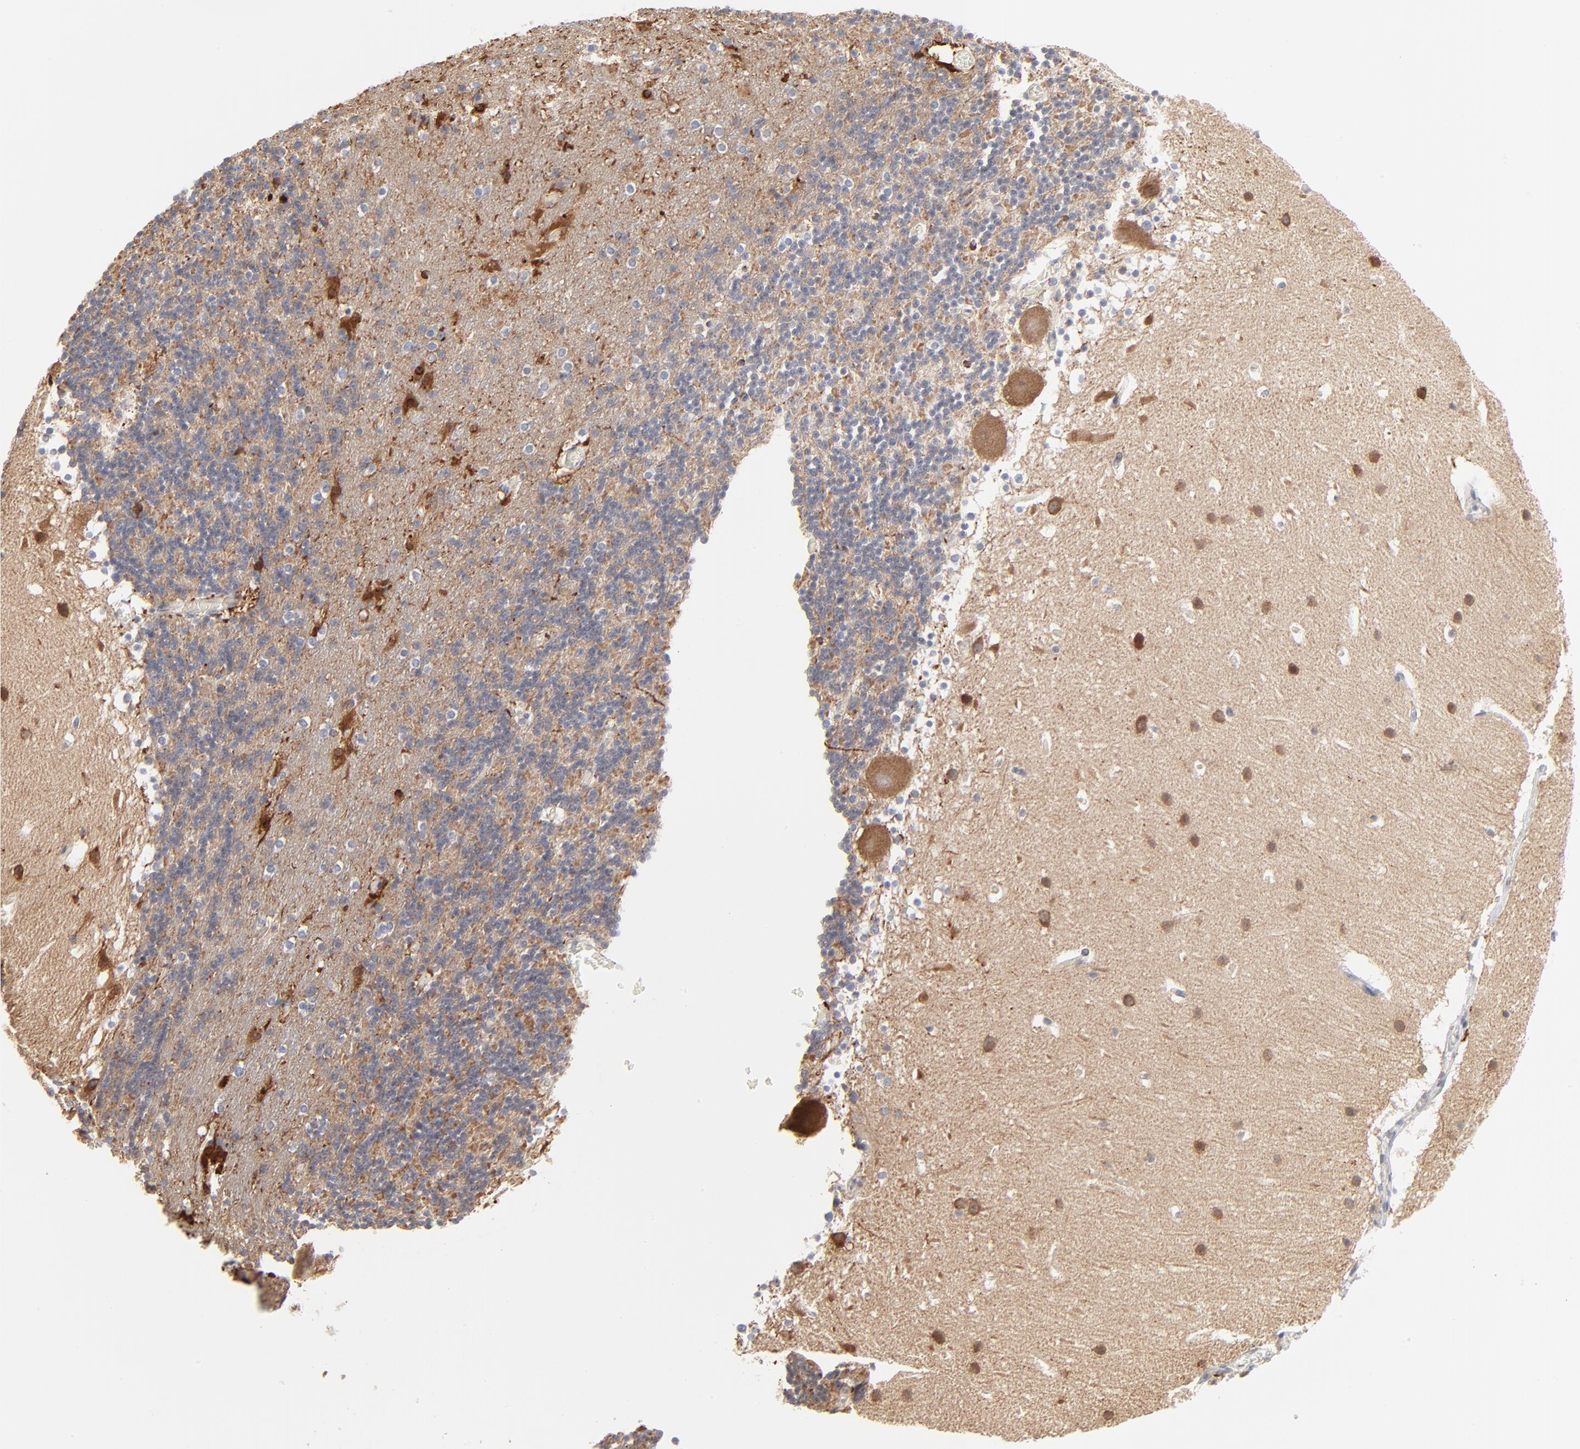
{"staining": {"intensity": "negative", "quantity": "none", "location": "none"}, "tissue": "cerebellum", "cell_type": "Cells in granular layer", "image_type": "normal", "snomed": [{"axis": "morphology", "description": "Normal tissue, NOS"}, {"axis": "topography", "description": "Cerebellum"}], "caption": "Cells in granular layer are negative for protein expression in benign human cerebellum. (Immunohistochemistry (ihc), brightfield microscopy, high magnification).", "gene": "AURKA", "patient": {"sex": "male", "age": 45}}